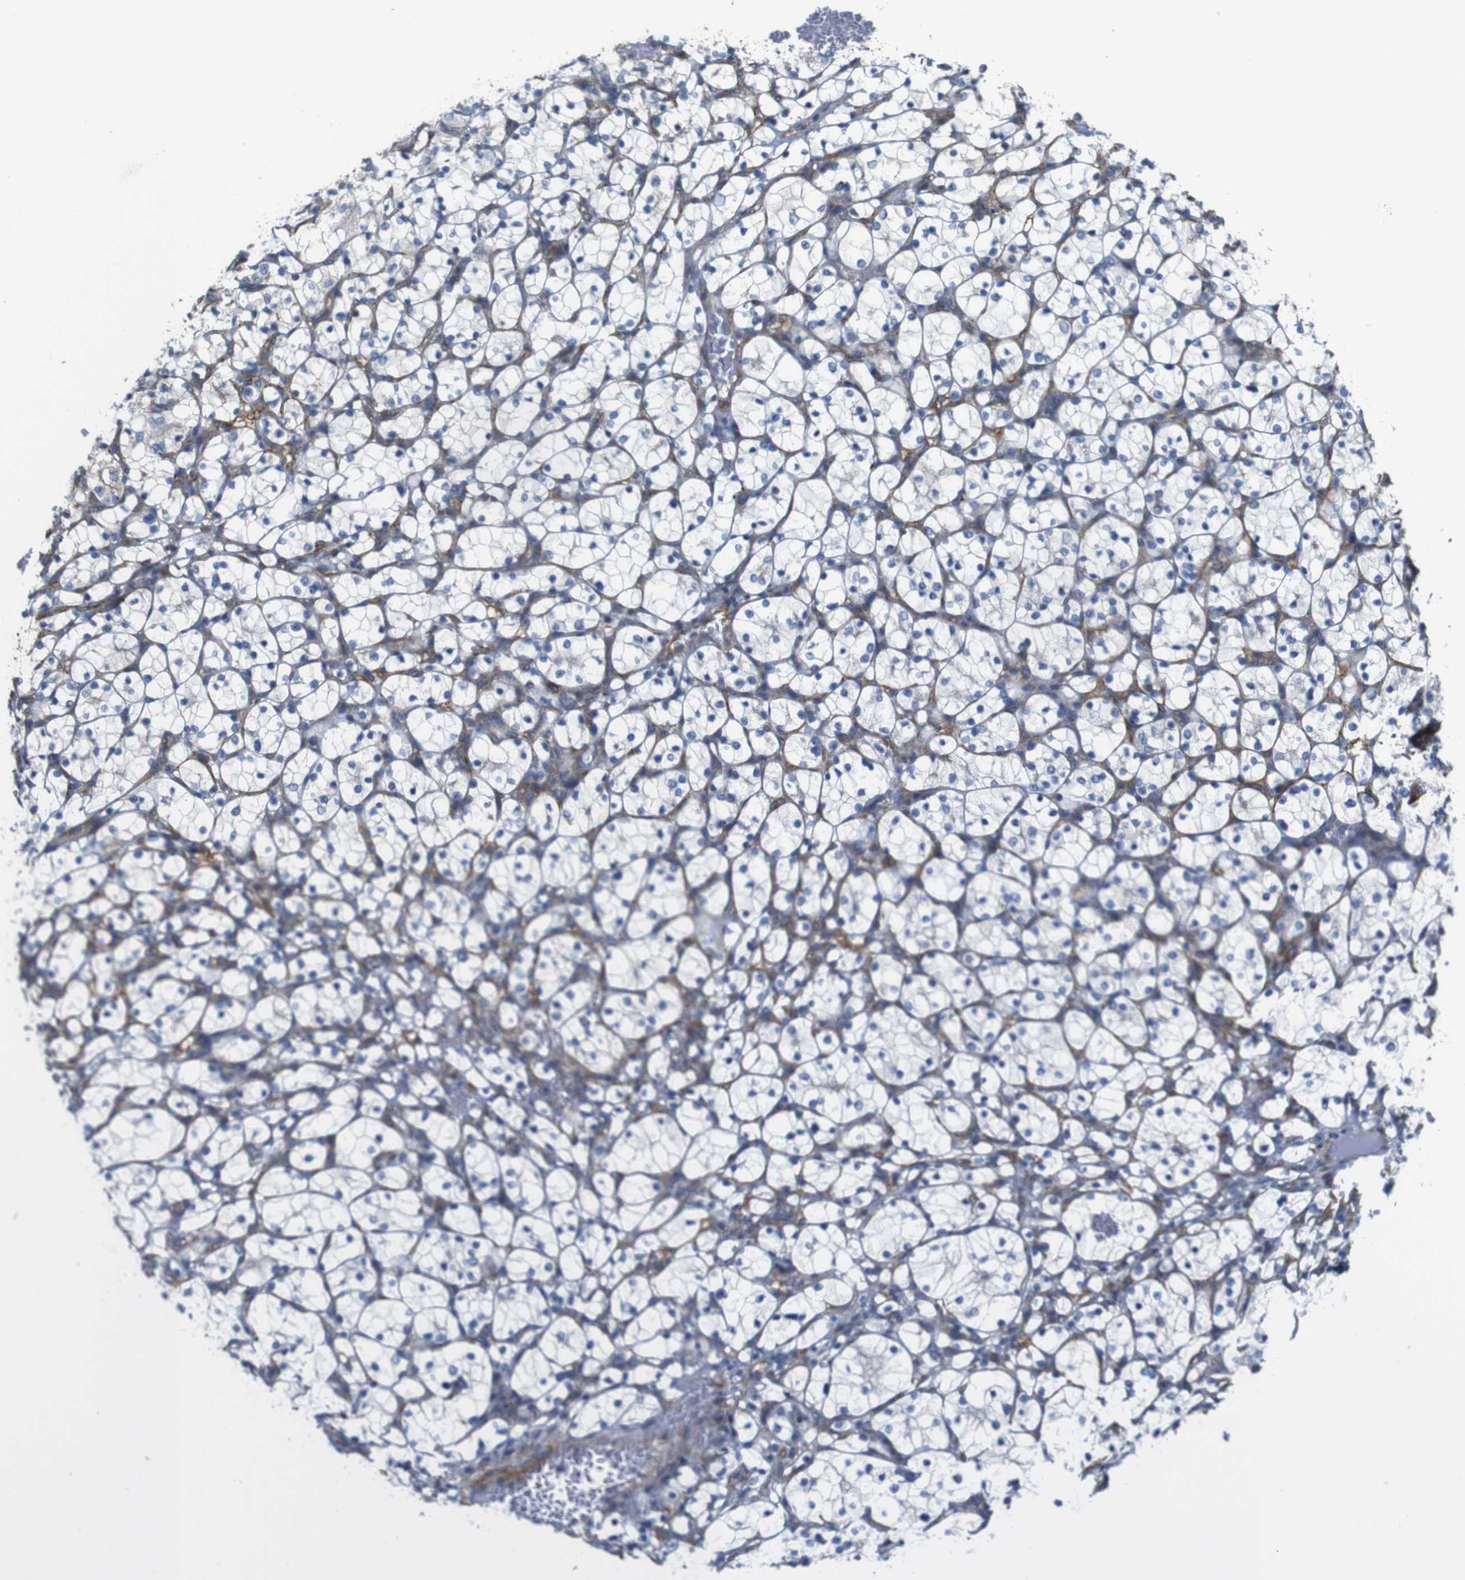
{"staining": {"intensity": "negative", "quantity": "none", "location": "none"}, "tissue": "renal cancer", "cell_type": "Tumor cells", "image_type": "cancer", "snomed": [{"axis": "morphology", "description": "Adenocarcinoma, NOS"}, {"axis": "topography", "description": "Kidney"}], "caption": "IHC histopathology image of neoplastic tissue: human renal cancer stained with DAB (3,3'-diaminobenzidine) displays no significant protein positivity in tumor cells.", "gene": "JPH1", "patient": {"sex": "female", "age": 69}}